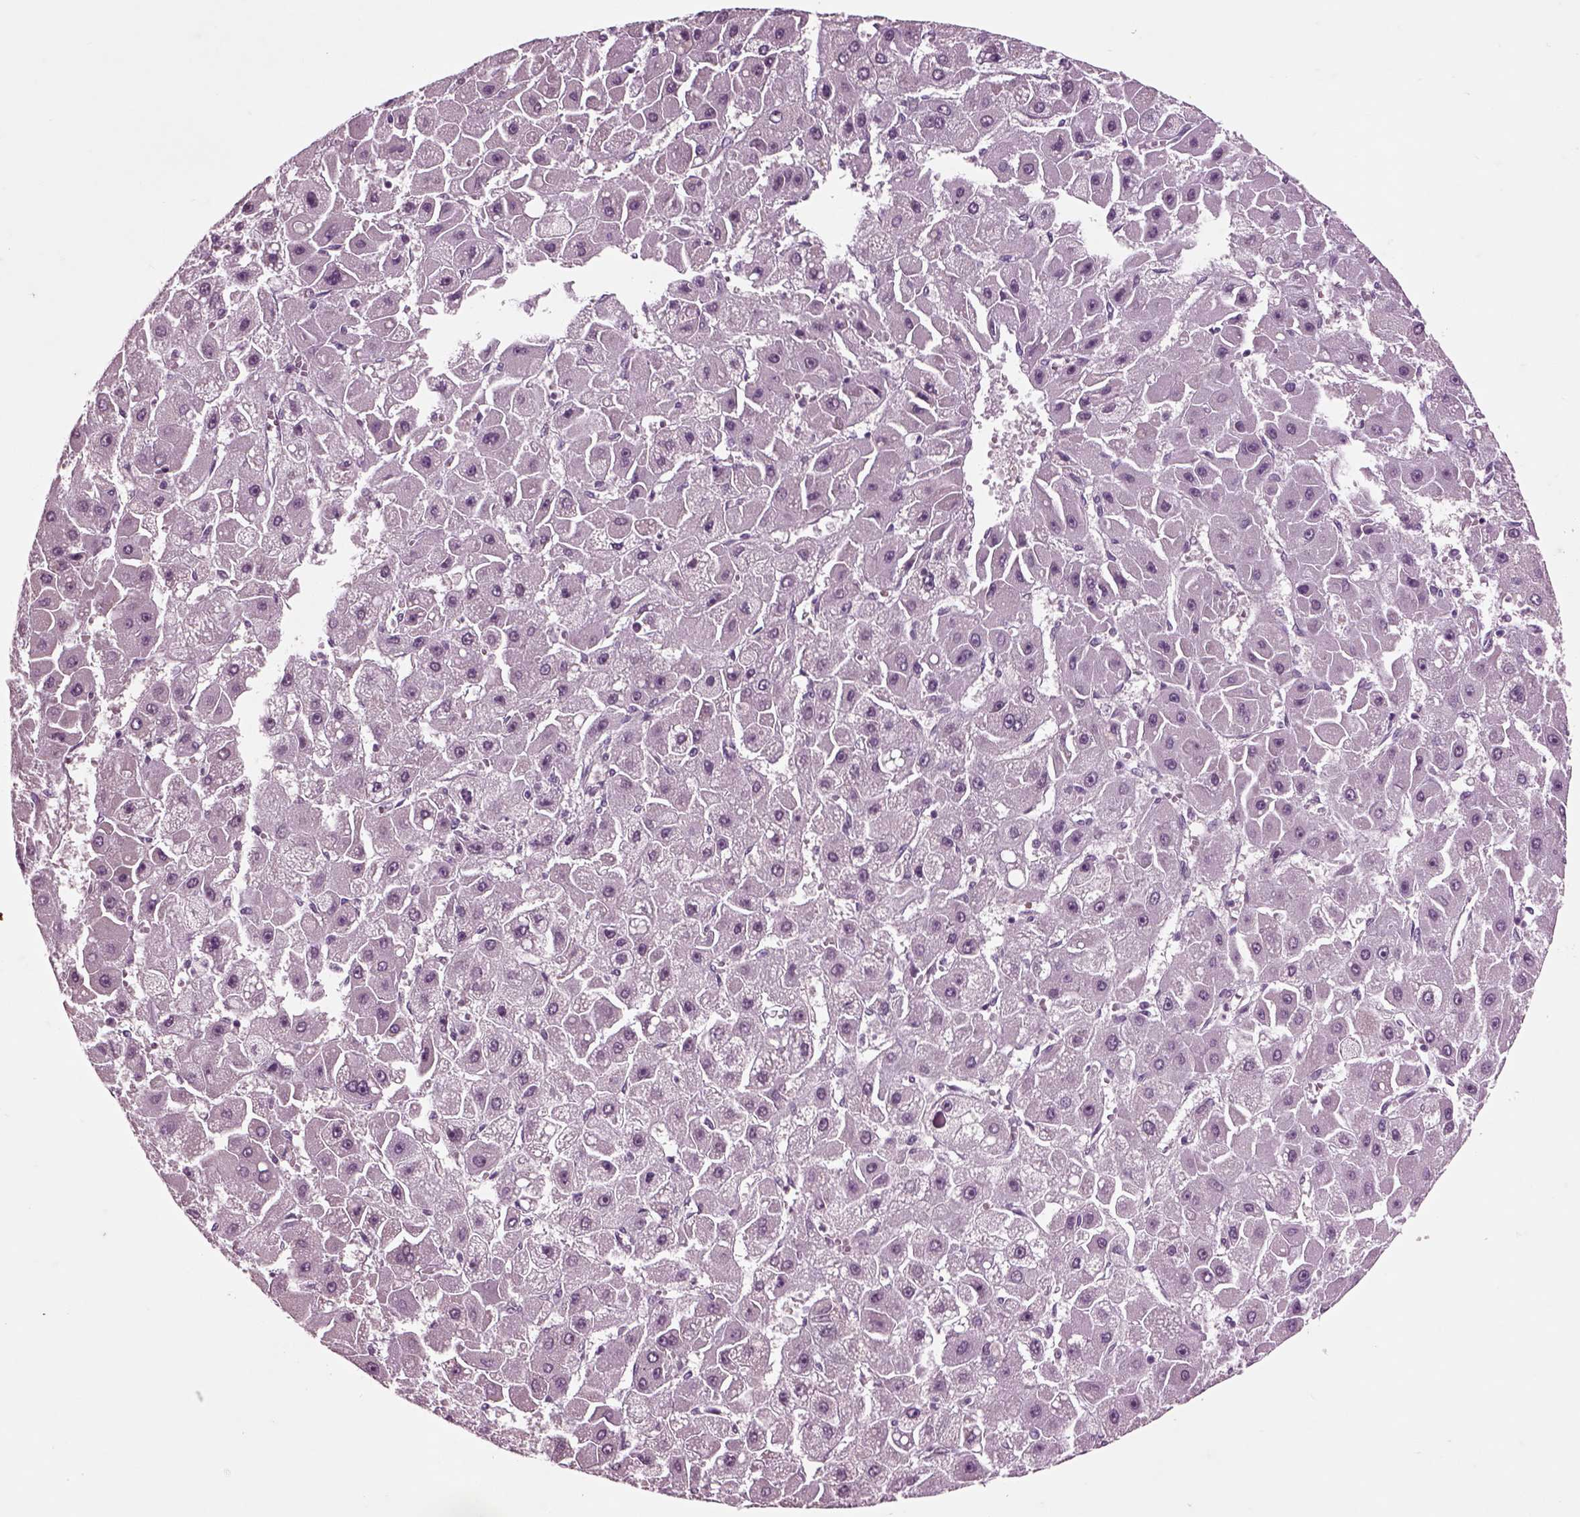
{"staining": {"intensity": "negative", "quantity": "none", "location": "none"}, "tissue": "liver cancer", "cell_type": "Tumor cells", "image_type": "cancer", "snomed": [{"axis": "morphology", "description": "Carcinoma, Hepatocellular, NOS"}, {"axis": "topography", "description": "Liver"}], "caption": "A high-resolution image shows immunohistochemistry staining of hepatocellular carcinoma (liver), which shows no significant expression in tumor cells.", "gene": "CHGB", "patient": {"sex": "female", "age": 25}}